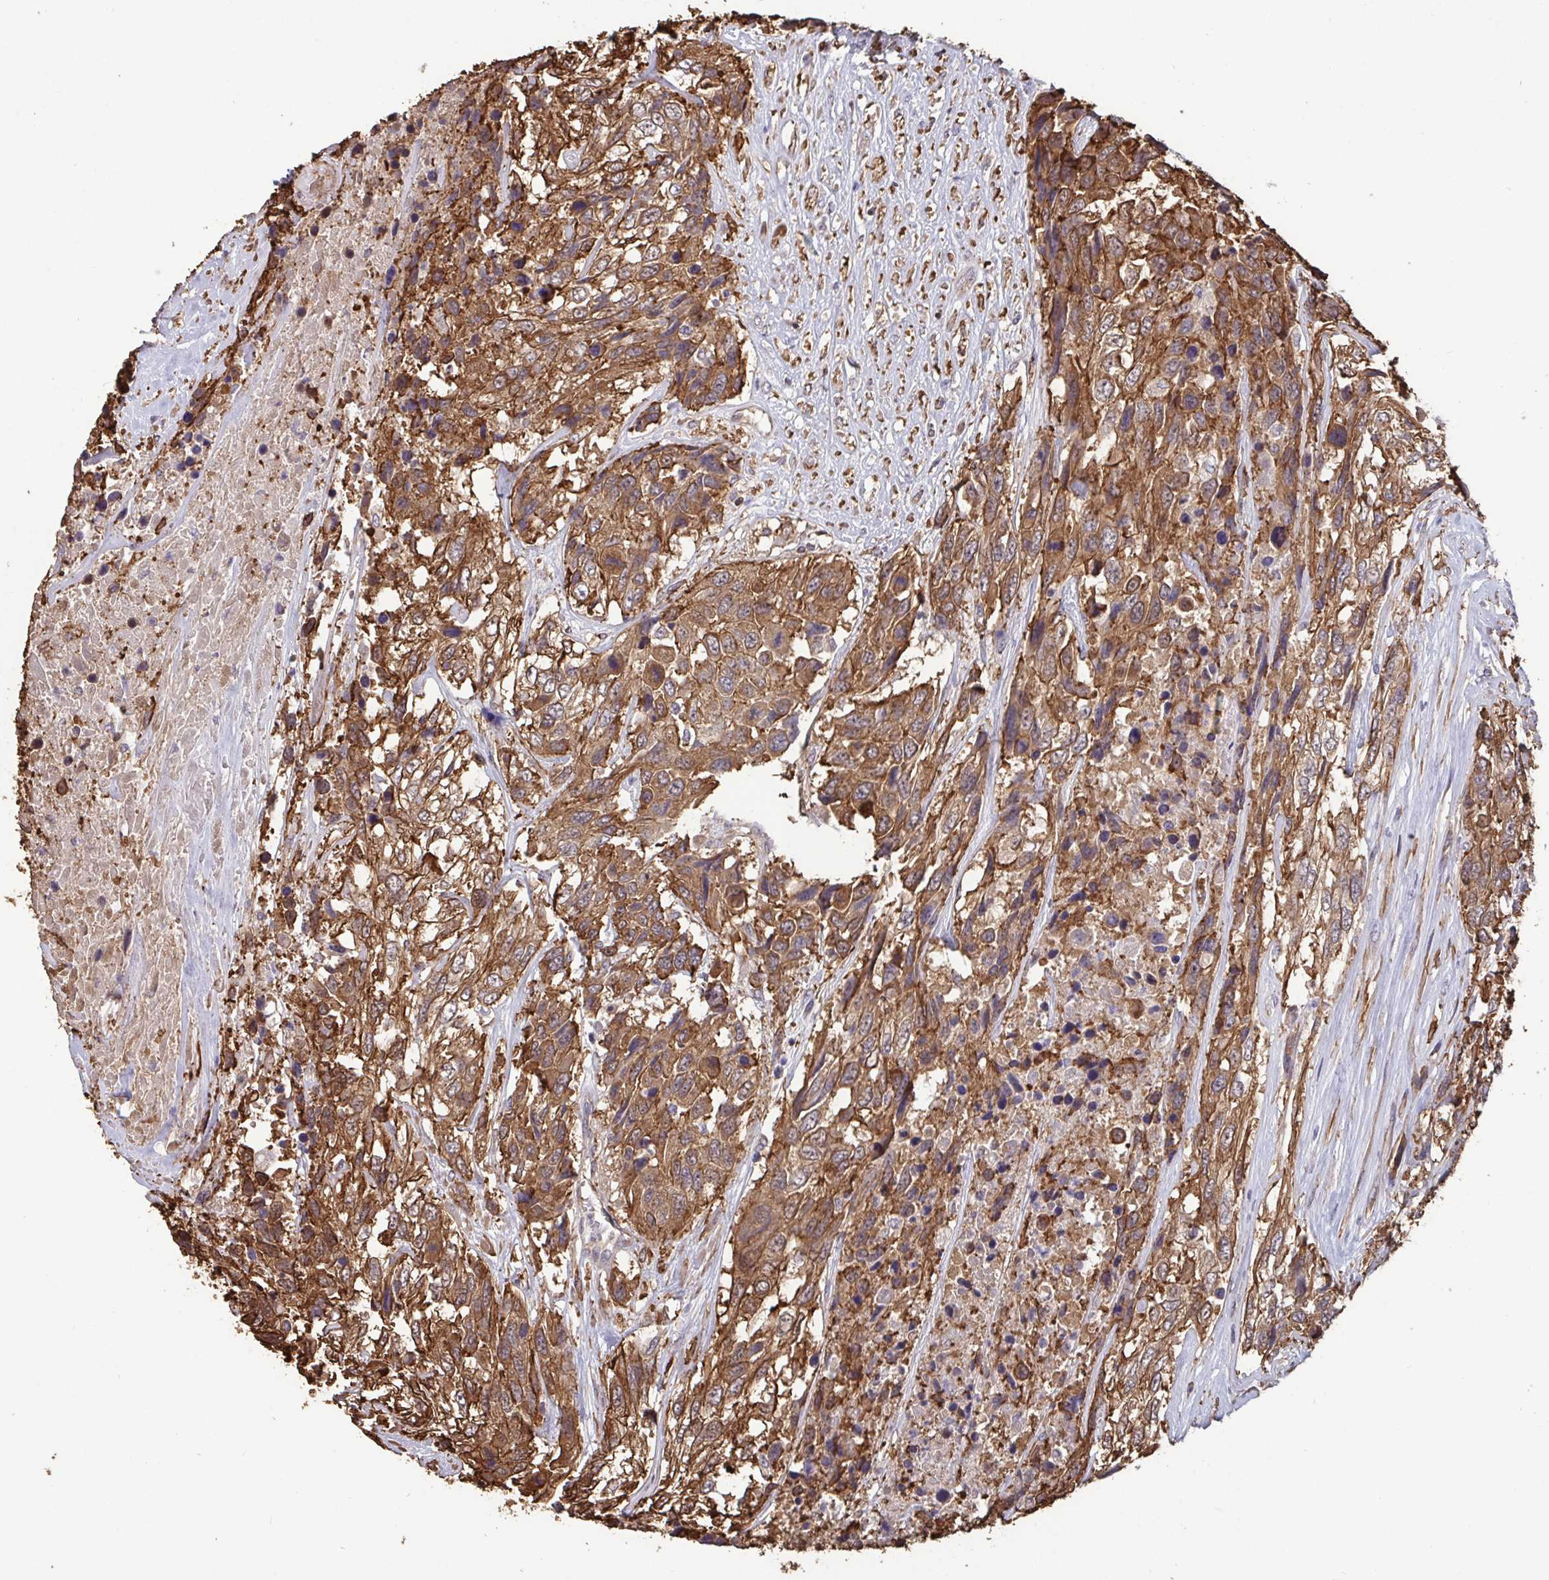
{"staining": {"intensity": "moderate", "quantity": ">75%", "location": "cytoplasmic/membranous"}, "tissue": "urothelial cancer", "cell_type": "Tumor cells", "image_type": "cancer", "snomed": [{"axis": "morphology", "description": "Urothelial carcinoma, High grade"}, {"axis": "topography", "description": "Urinary bladder"}], "caption": "A high-resolution micrograph shows IHC staining of high-grade urothelial carcinoma, which exhibits moderate cytoplasmic/membranous expression in about >75% of tumor cells.", "gene": "ISCU", "patient": {"sex": "female", "age": 70}}